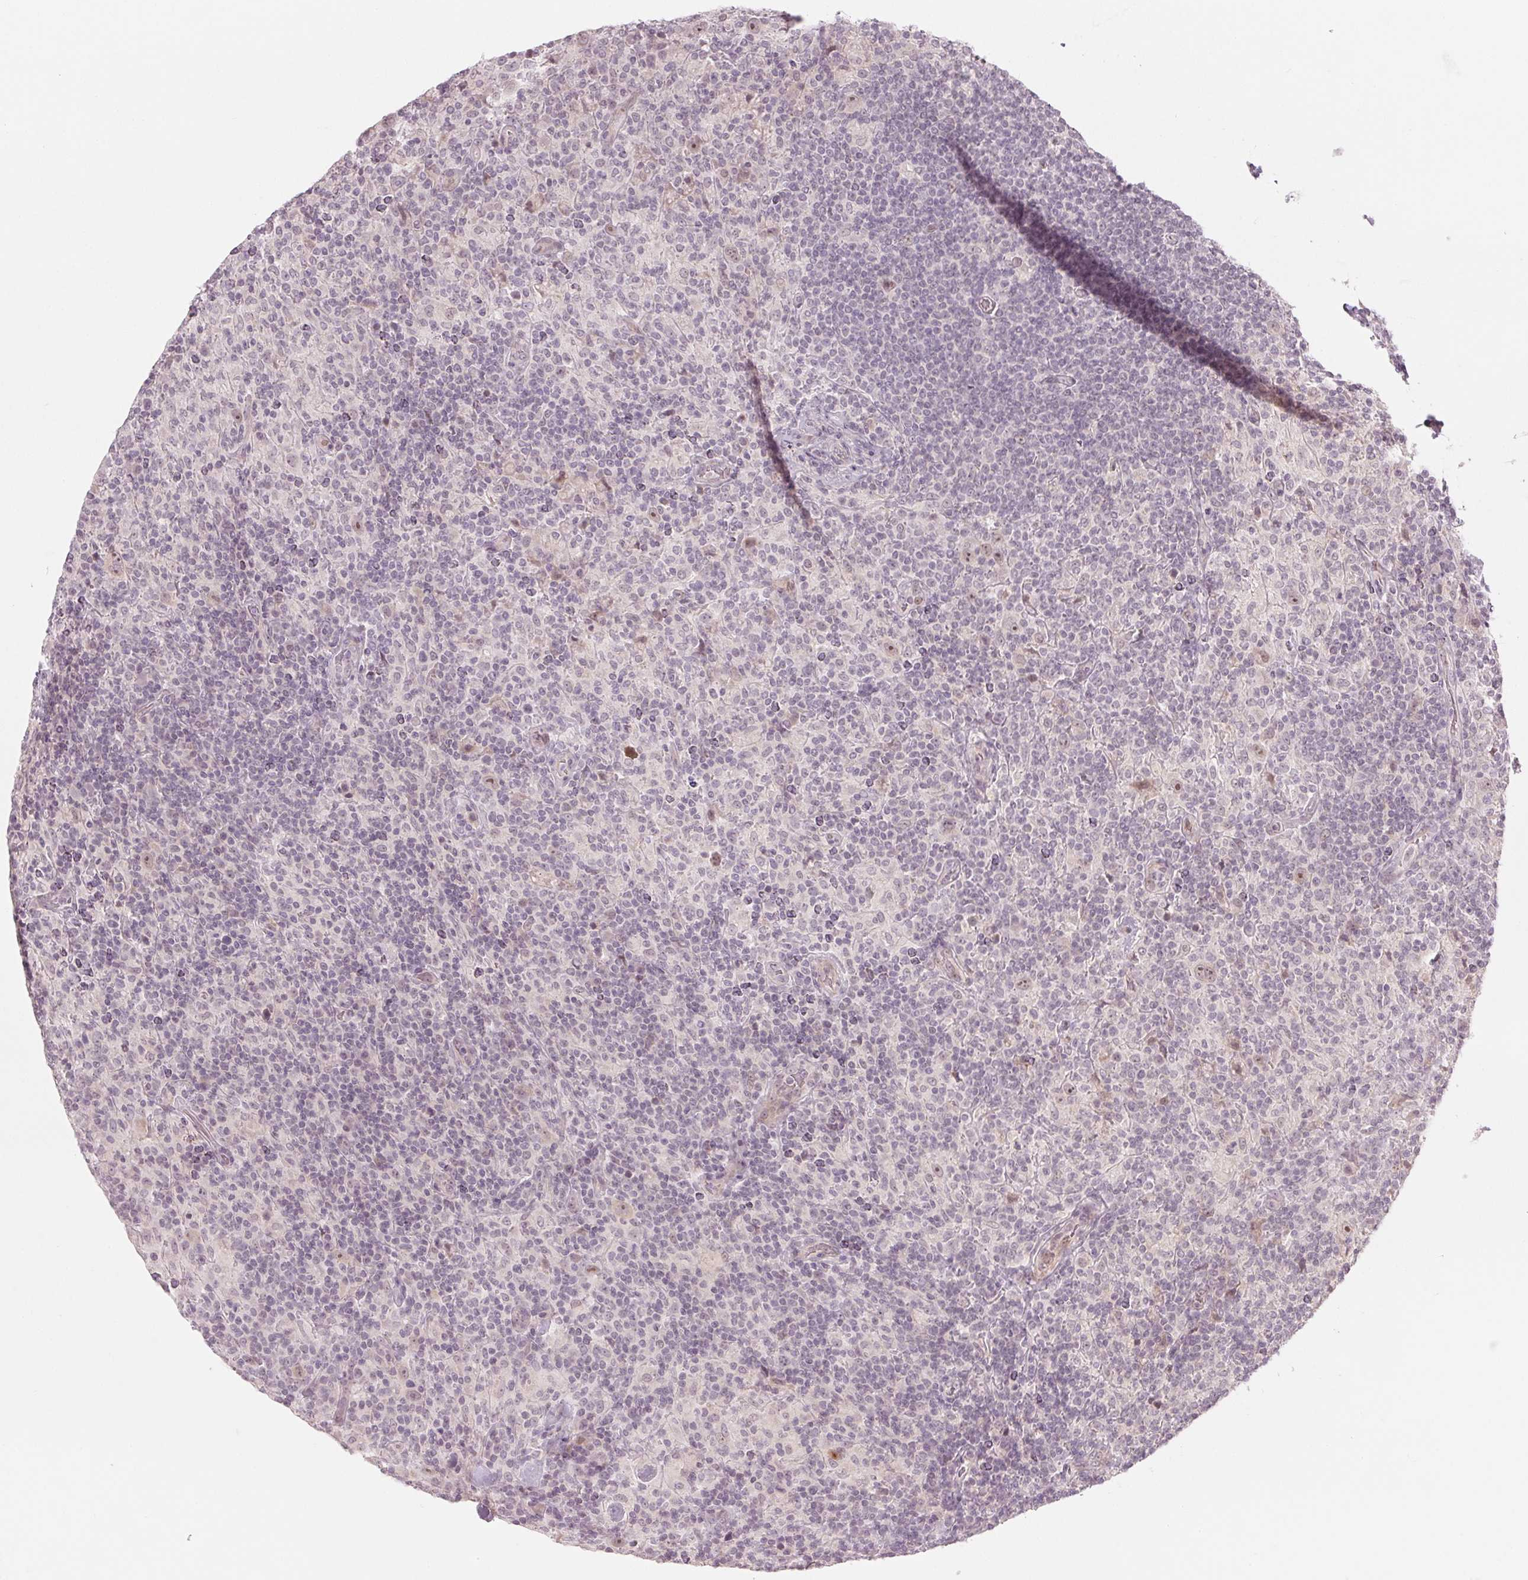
{"staining": {"intensity": "weak", "quantity": "25%-75%", "location": "nuclear"}, "tissue": "lymphoma", "cell_type": "Tumor cells", "image_type": "cancer", "snomed": [{"axis": "morphology", "description": "Hodgkin's disease, NOS"}, {"axis": "topography", "description": "Lymph node"}], "caption": "Lymphoma tissue reveals weak nuclear expression in about 25%-75% of tumor cells", "gene": "TMED6", "patient": {"sex": "male", "age": 70}}